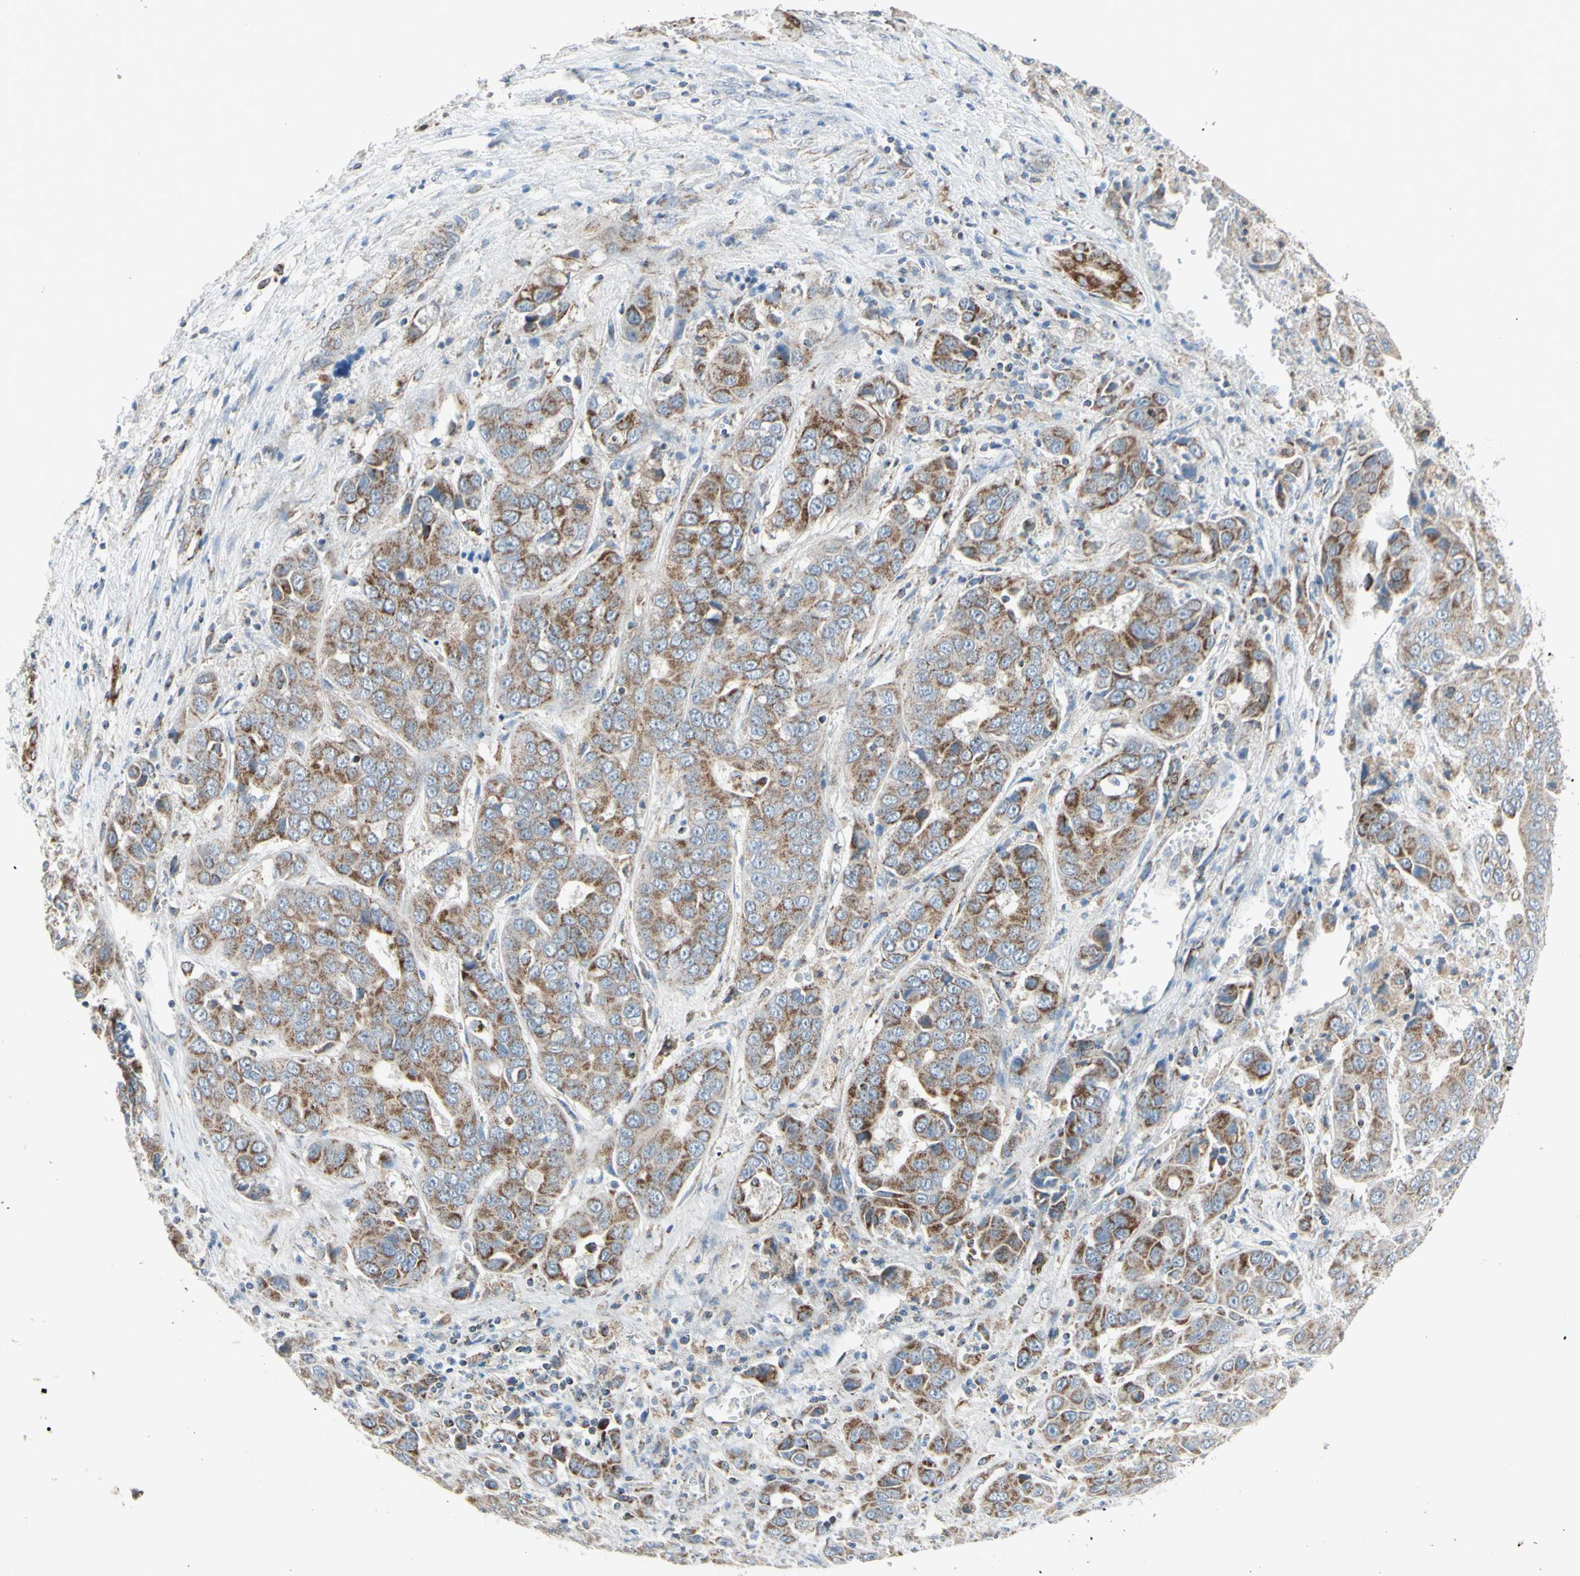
{"staining": {"intensity": "moderate", "quantity": "25%-75%", "location": "cytoplasmic/membranous"}, "tissue": "liver cancer", "cell_type": "Tumor cells", "image_type": "cancer", "snomed": [{"axis": "morphology", "description": "Cholangiocarcinoma"}, {"axis": "topography", "description": "Liver"}], "caption": "IHC histopathology image of human liver cancer stained for a protein (brown), which reveals medium levels of moderate cytoplasmic/membranous positivity in approximately 25%-75% of tumor cells.", "gene": "FAM171B", "patient": {"sex": "female", "age": 52}}